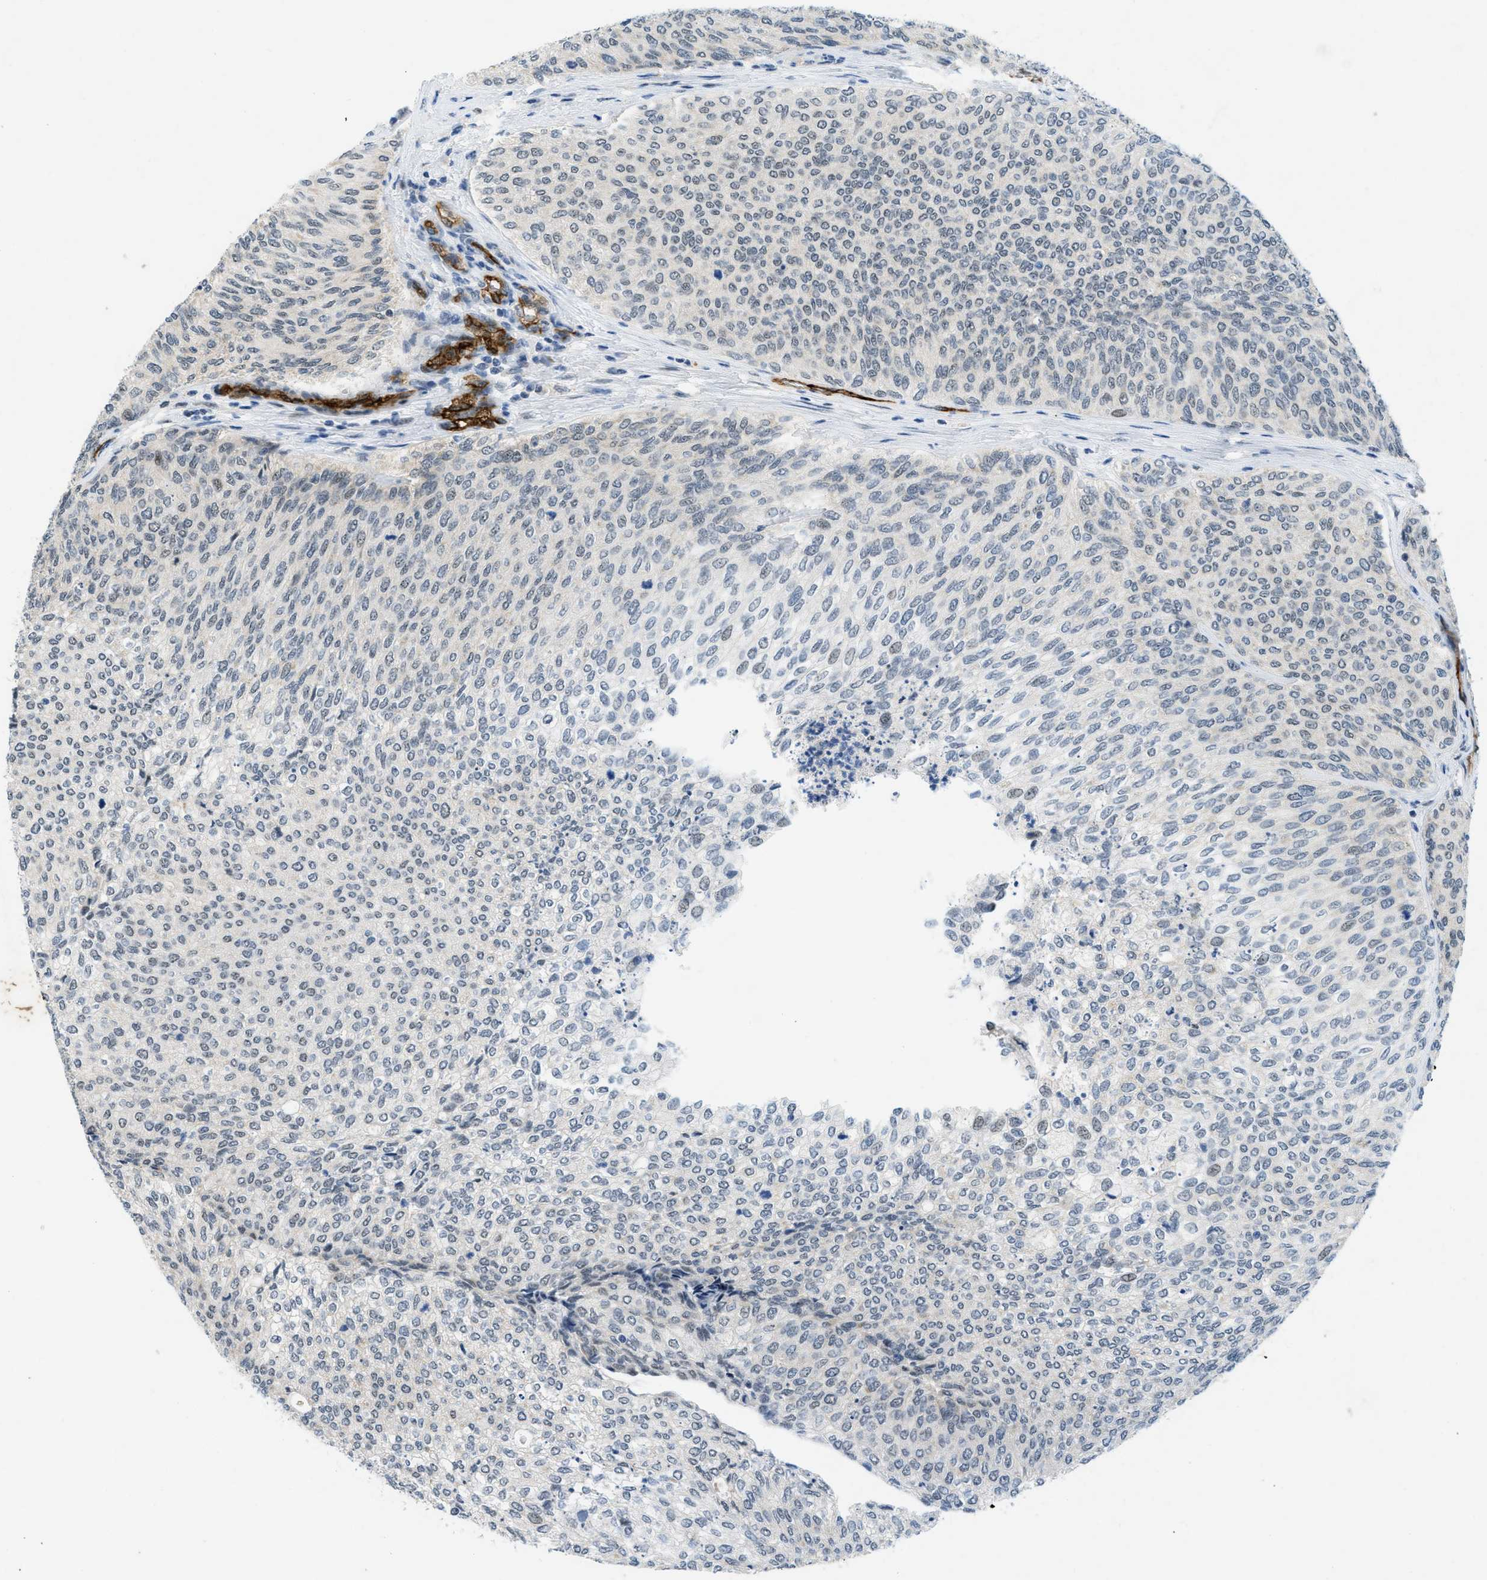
{"staining": {"intensity": "negative", "quantity": "none", "location": "none"}, "tissue": "urothelial cancer", "cell_type": "Tumor cells", "image_type": "cancer", "snomed": [{"axis": "morphology", "description": "Urothelial carcinoma, Low grade"}, {"axis": "topography", "description": "Urinary bladder"}], "caption": "Human urothelial cancer stained for a protein using IHC exhibits no positivity in tumor cells.", "gene": "SLCO2A1", "patient": {"sex": "female", "age": 79}}